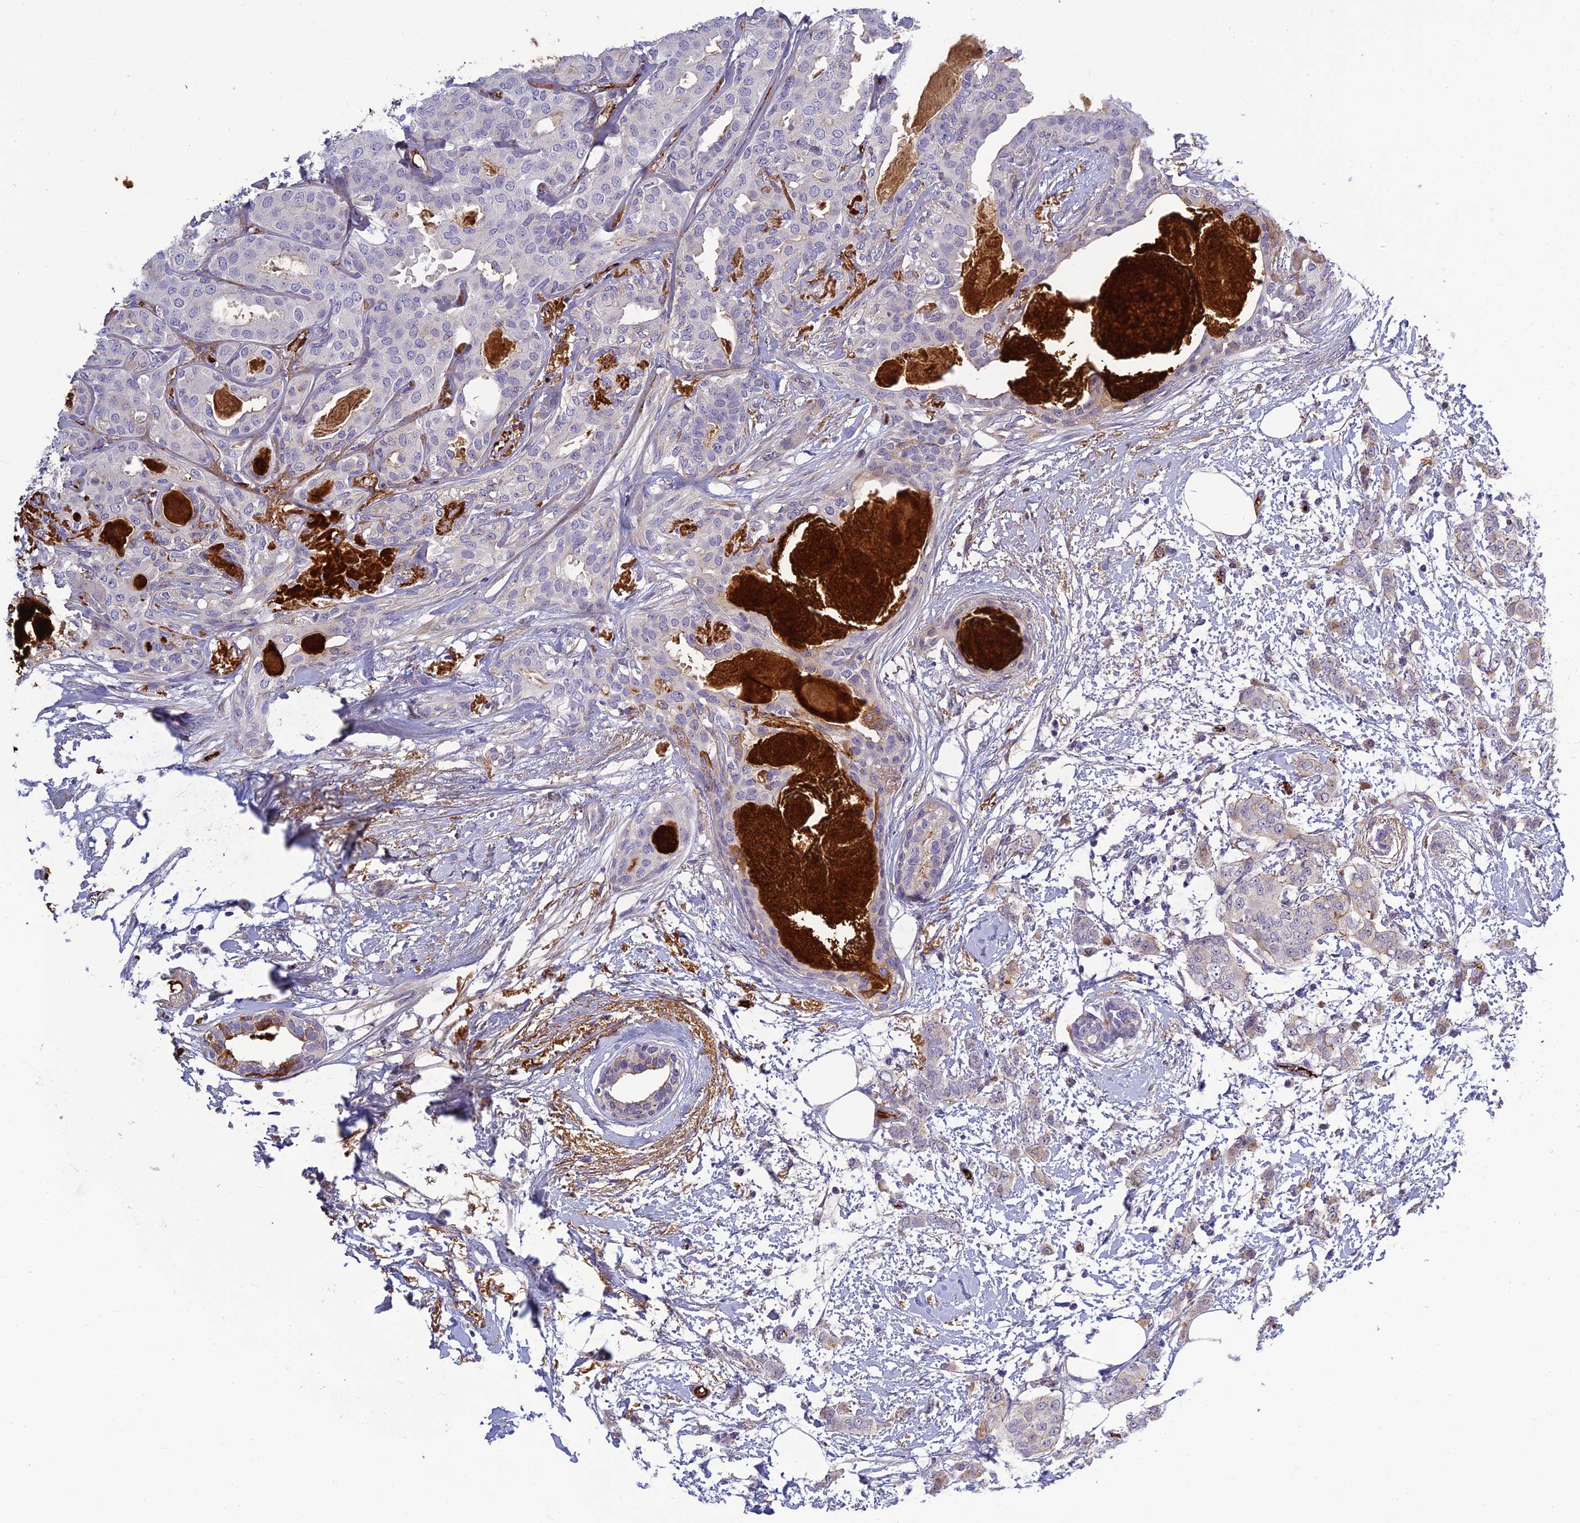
{"staining": {"intensity": "negative", "quantity": "none", "location": "none"}, "tissue": "breast cancer", "cell_type": "Tumor cells", "image_type": "cancer", "snomed": [{"axis": "morphology", "description": "Duct carcinoma"}, {"axis": "topography", "description": "Breast"}], "caption": "High magnification brightfield microscopy of breast cancer stained with DAB (brown) and counterstained with hematoxylin (blue): tumor cells show no significant positivity.", "gene": "CLEC11A", "patient": {"sex": "female", "age": 72}}